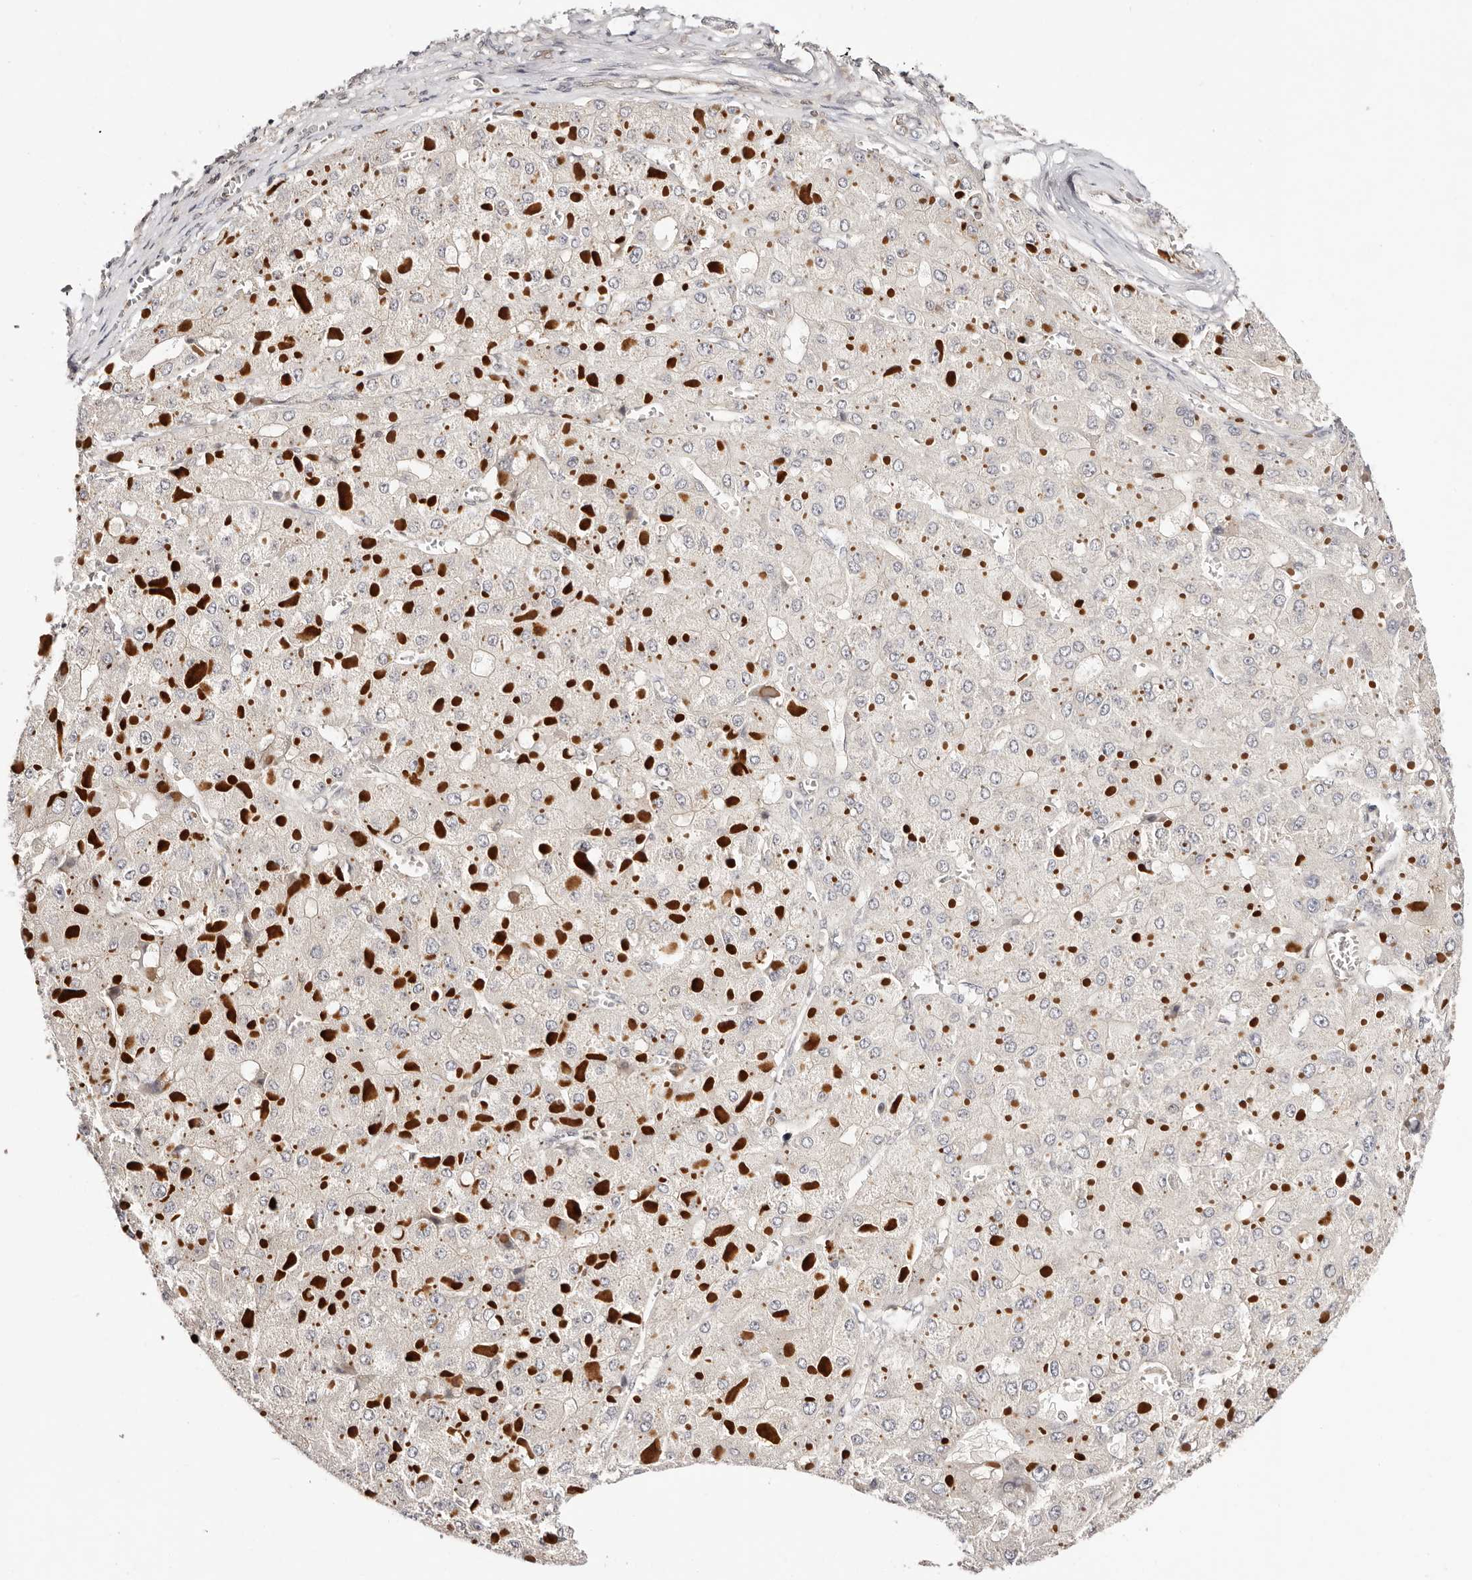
{"staining": {"intensity": "negative", "quantity": "none", "location": "none"}, "tissue": "liver cancer", "cell_type": "Tumor cells", "image_type": "cancer", "snomed": [{"axis": "morphology", "description": "Carcinoma, Hepatocellular, NOS"}, {"axis": "topography", "description": "Liver"}], "caption": "This is a micrograph of immunohistochemistry staining of hepatocellular carcinoma (liver), which shows no staining in tumor cells.", "gene": "STAT5A", "patient": {"sex": "female", "age": 73}}